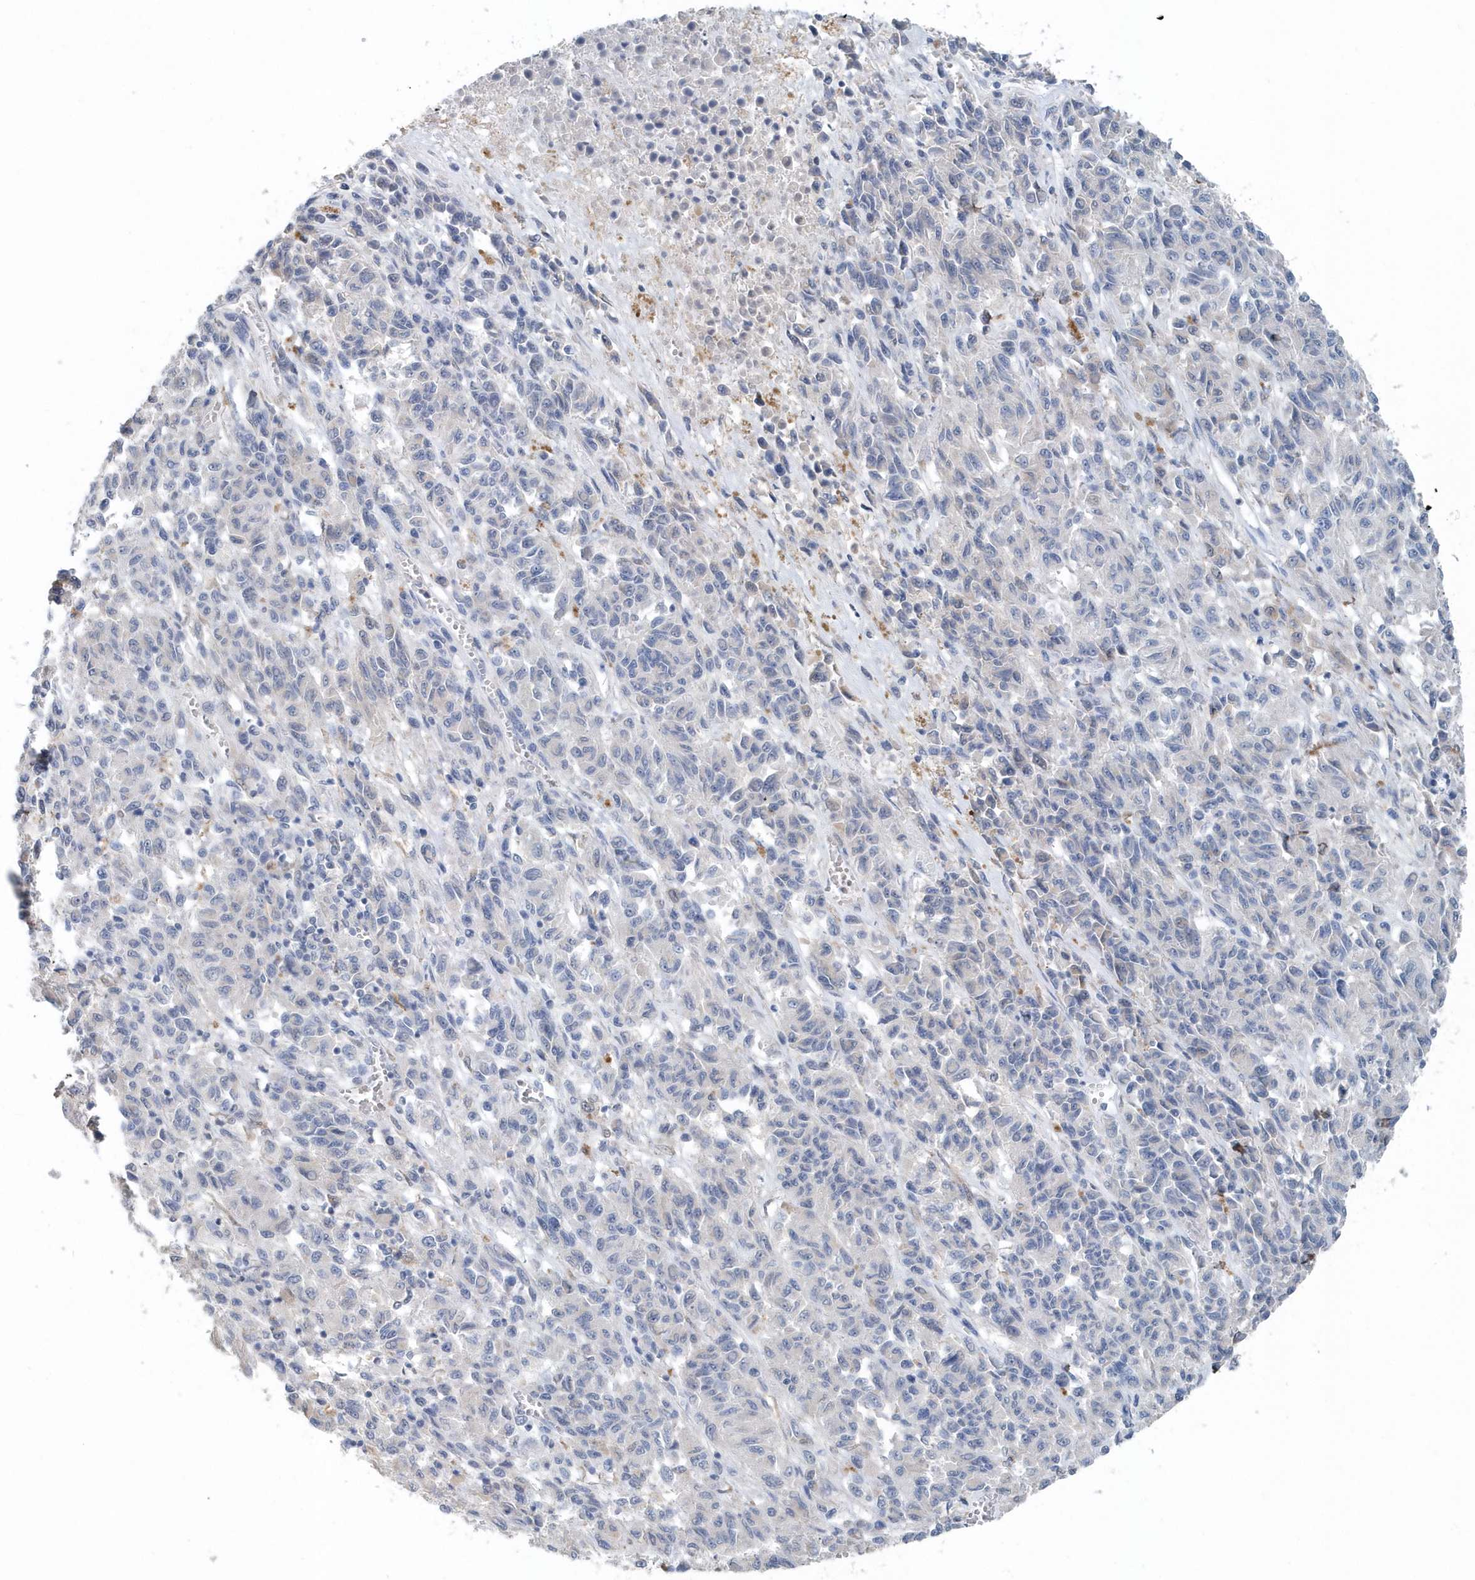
{"staining": {"intensity": "negative", "quantity": "none", "location": "none"}, "tissue": "melanoma", "cell_type": "Tumor cells", "image_type": "cancer", "snomed": [{"axis": "morphology", "description": "Malignant melanoma, Metastatic site"}, {"axis": "topography", "description": "Lung"}], "caption": "Malignant melanoma (metastatic site) was stained to show a protein in brown. There is no significant staining in tumor cells.", "gene": "PFN2", "patient": {"sex": "male", "age": 64}}